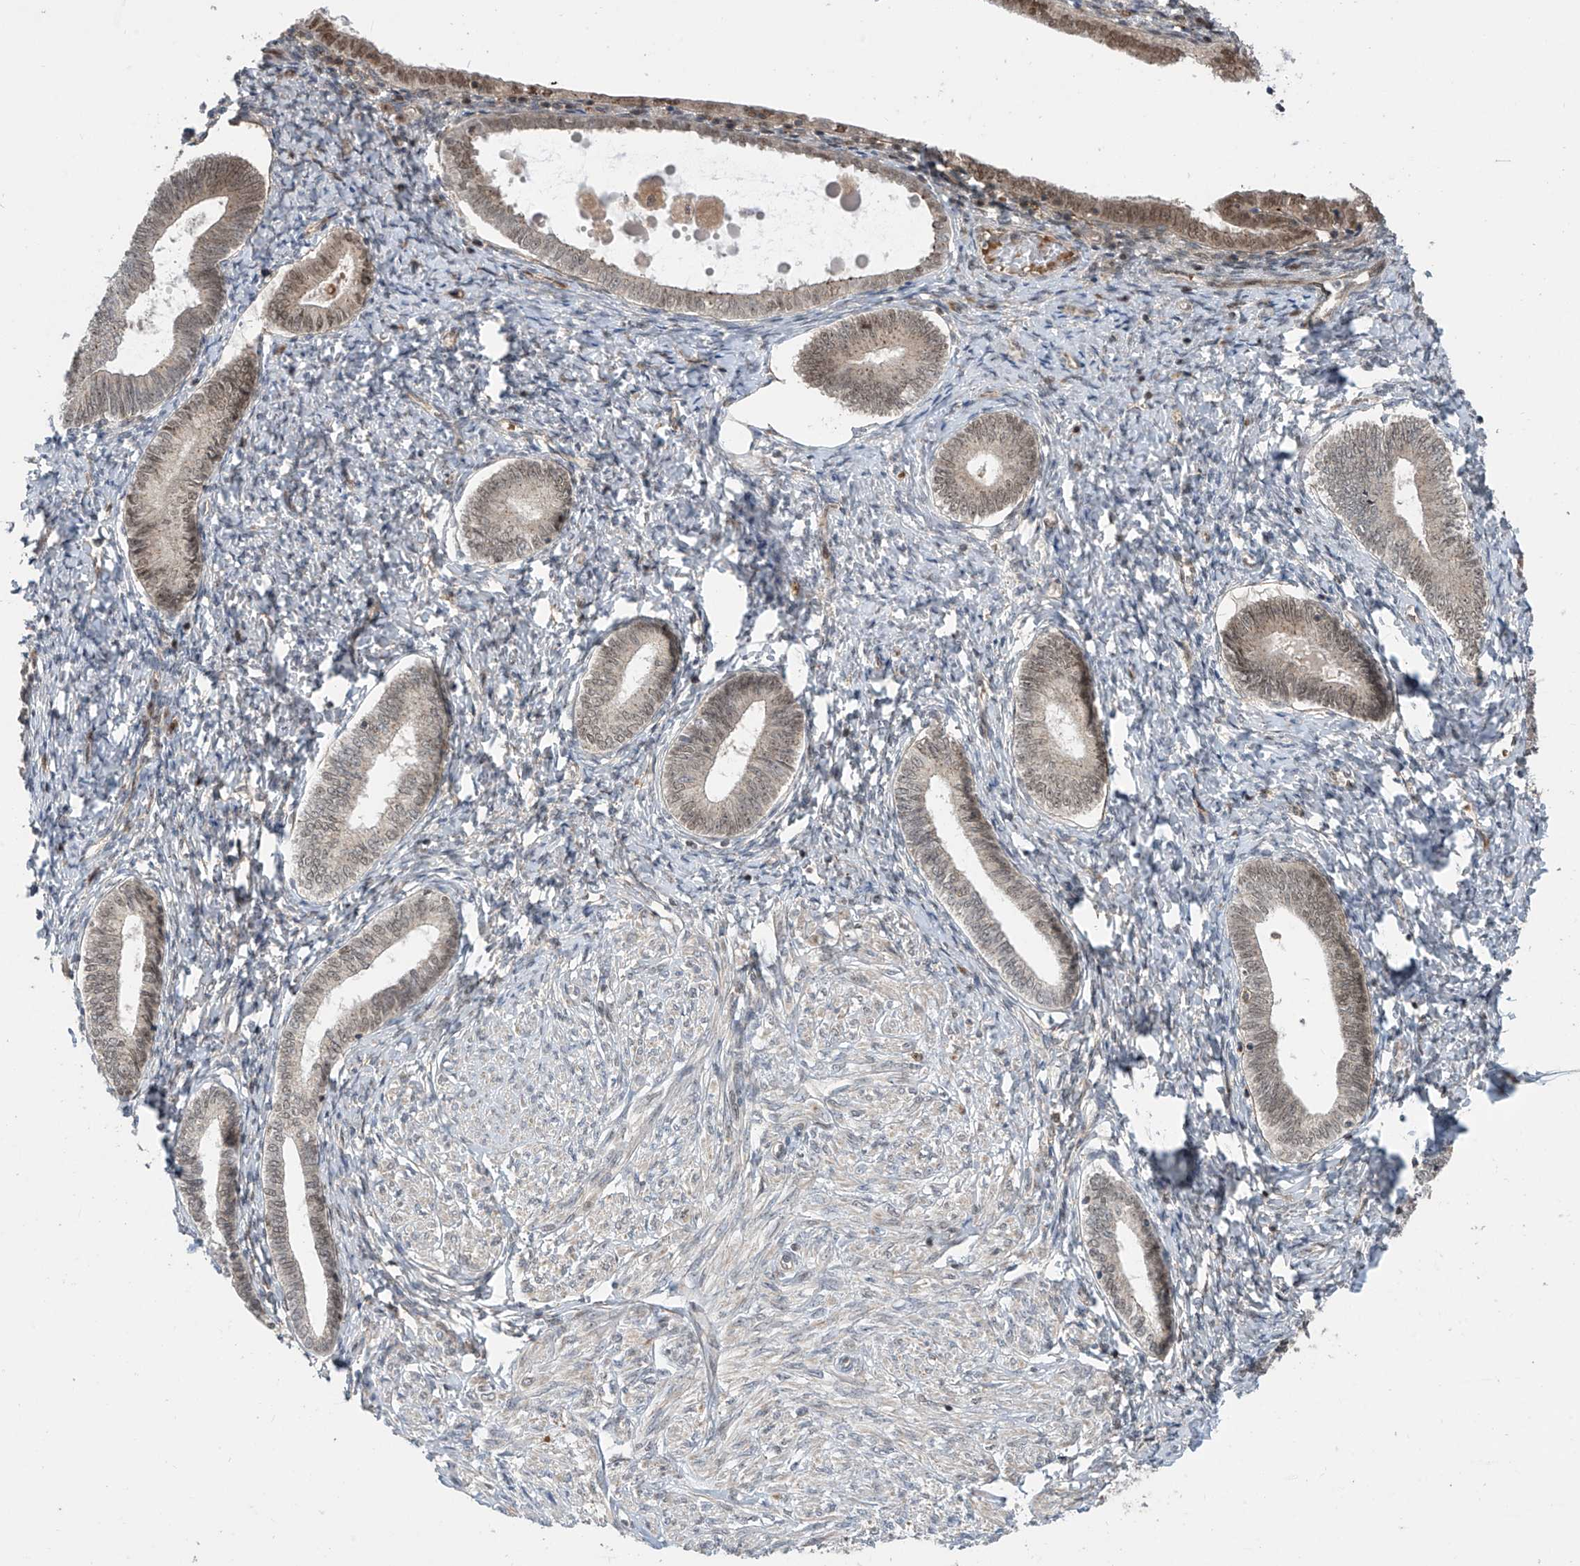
{"staining": {"intensity": "negative", "quantity": "none", "location": "none"}, "tissue": "endometrium", "cell_type": "Cells in endometrial stroma", "image_type": "normal", "snomed": [{"axis": "morphology", "description": "Normal tissue, NOS"}, {"axis": "topography", "description": "Endometrium"}], "caption": "IHC micrograph of normal endometrium: human endometrium stained with DAB (3,3'-diaminobenzidine) exhibits no significant protein positivity in cells in endometrial stroma.", "gene": "LAGE3", "patient": {"sex": "female", "age": 72}}